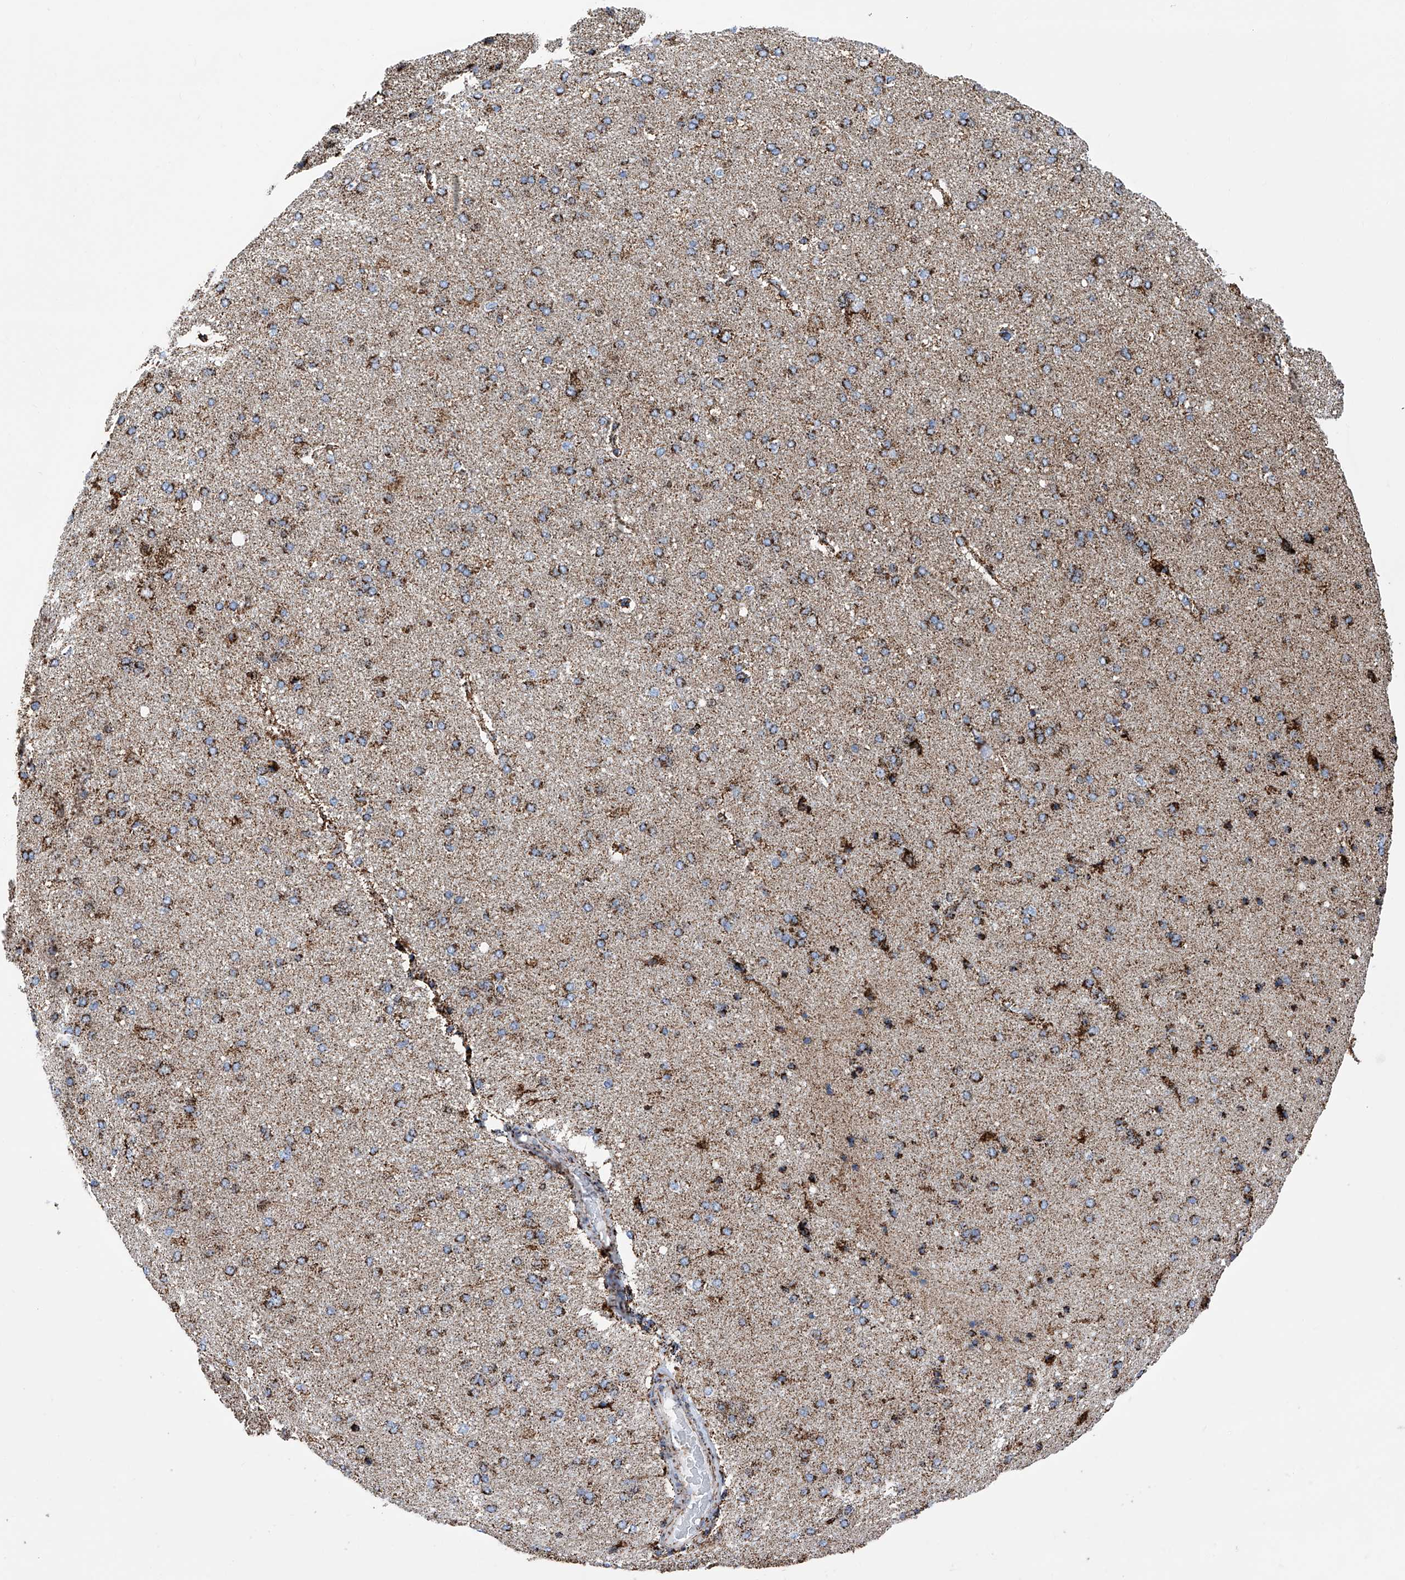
{"staining": {"intensity": "moderate", "quantity": "25%-75%", "location": "cytoplasmic/membranous"}, "tissue": "cerebral cortex", "cell_type": "Endothelial cells", "image_type": "normal", "snomed": [{"axis": "morphology", "description": "Normal tissue, NOS"}, {"axis": "topography", "description": "Cerebral cortex"}], "caption": "Endothelial cells reveal medium levels of moderate cytoplasmic/membranous staining in about 25%-75% of cells in benign human cerebral cortex.", "gene": "ATP5PF", "patient": {"sex": "male", "age": 62}}